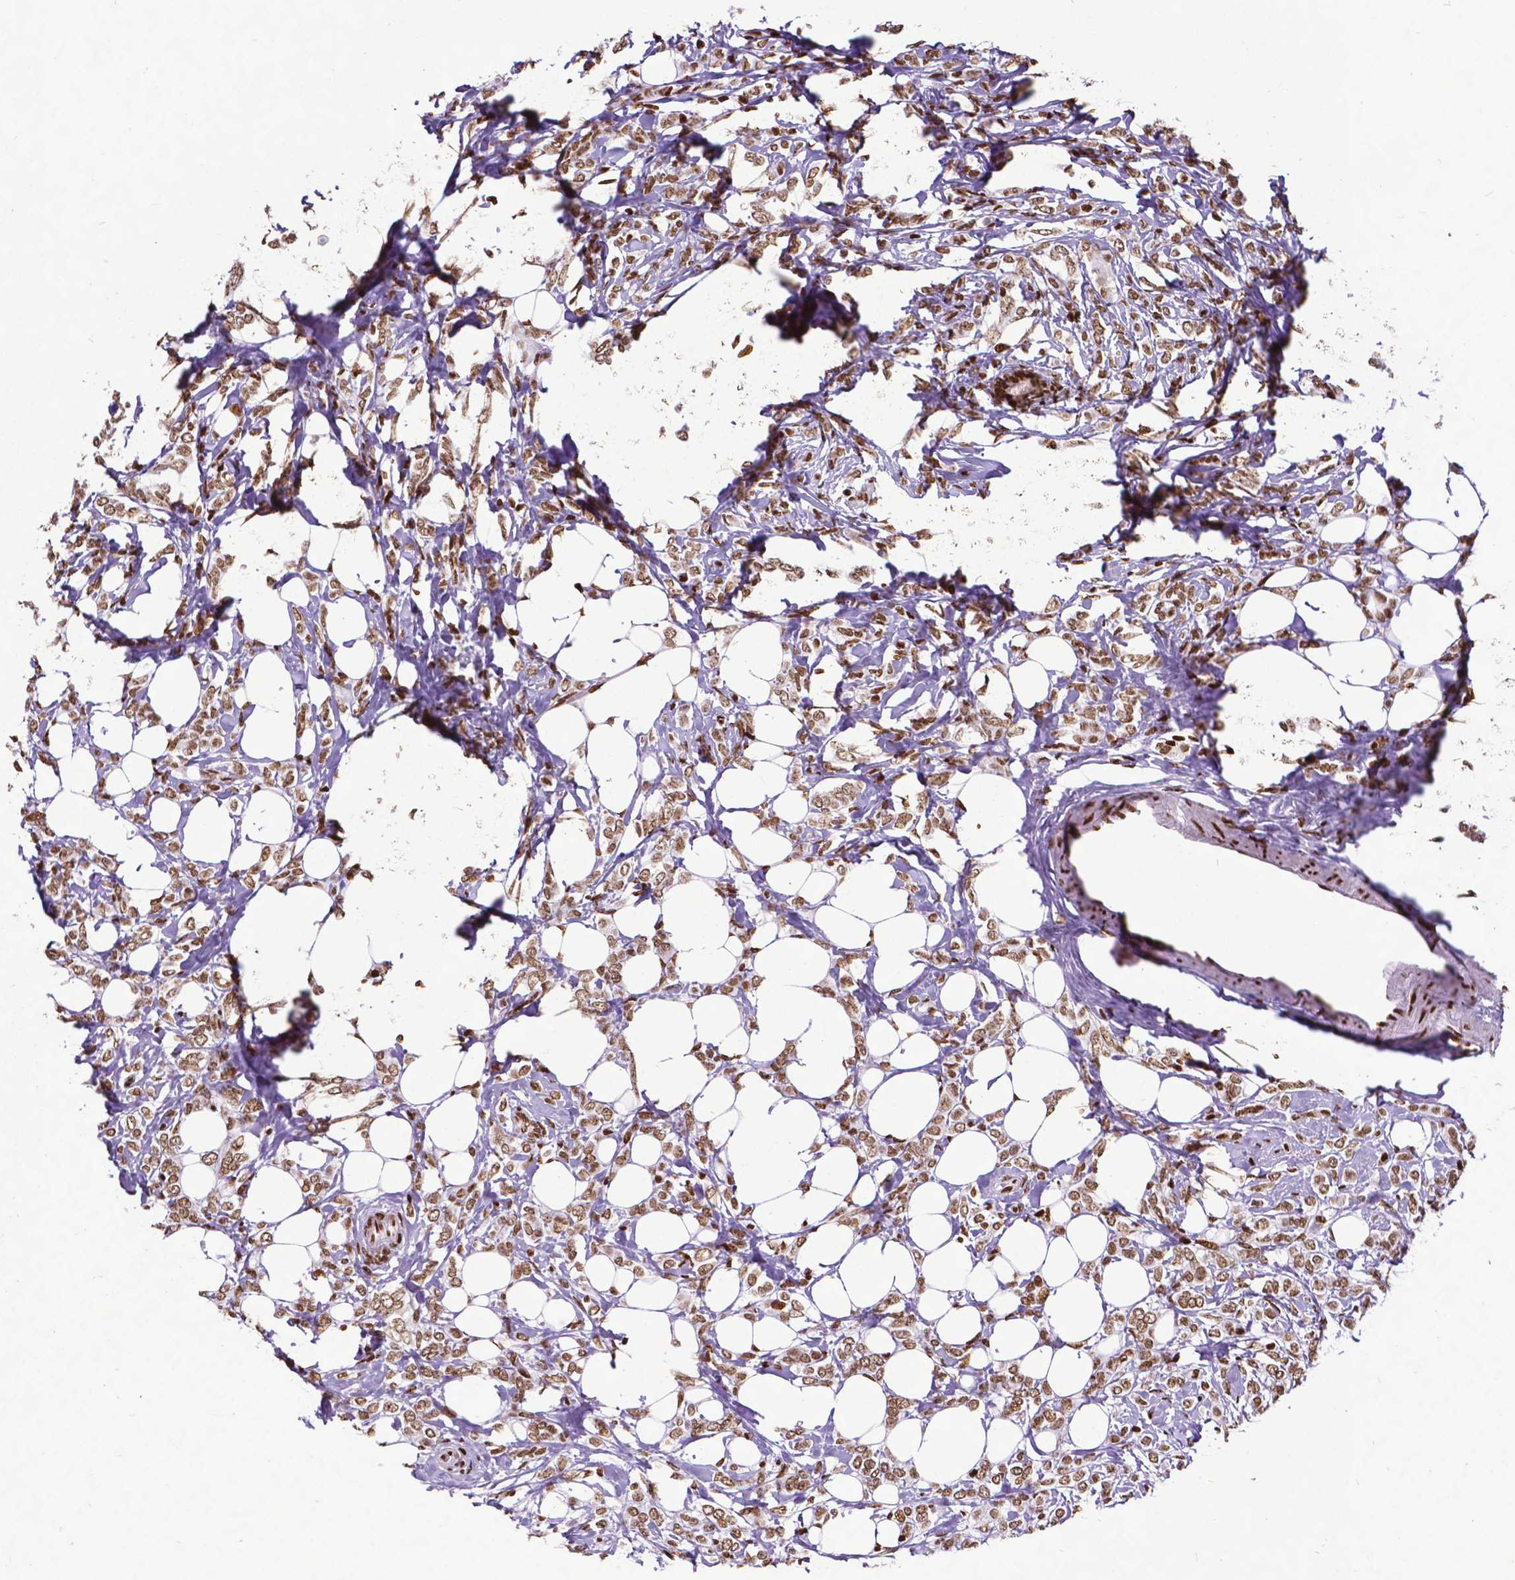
{"staining": {"intensity": "strong", "quantity": ">75%", "location": "nuclear"}, "tissue": "breast cancer", "cell_type": "Tumor cells", "image_type": "cancer", "snomed": [{"axis": "morphology", "description": "Lobular carcinoma"}, {"axis": "topography", "description": "Breast"}], "caption": "Breast cancer (lobular carcinoma) stained with IHC demonstrates strong nuclear positivity in approximately >75% of tumor cells. (Stains: DAB in brown, nuclei in blue, Microscopy: brightfield microscopy at high magnification).", "gene": "CTCF", "patient": {"sex": "female", "age": 49}}